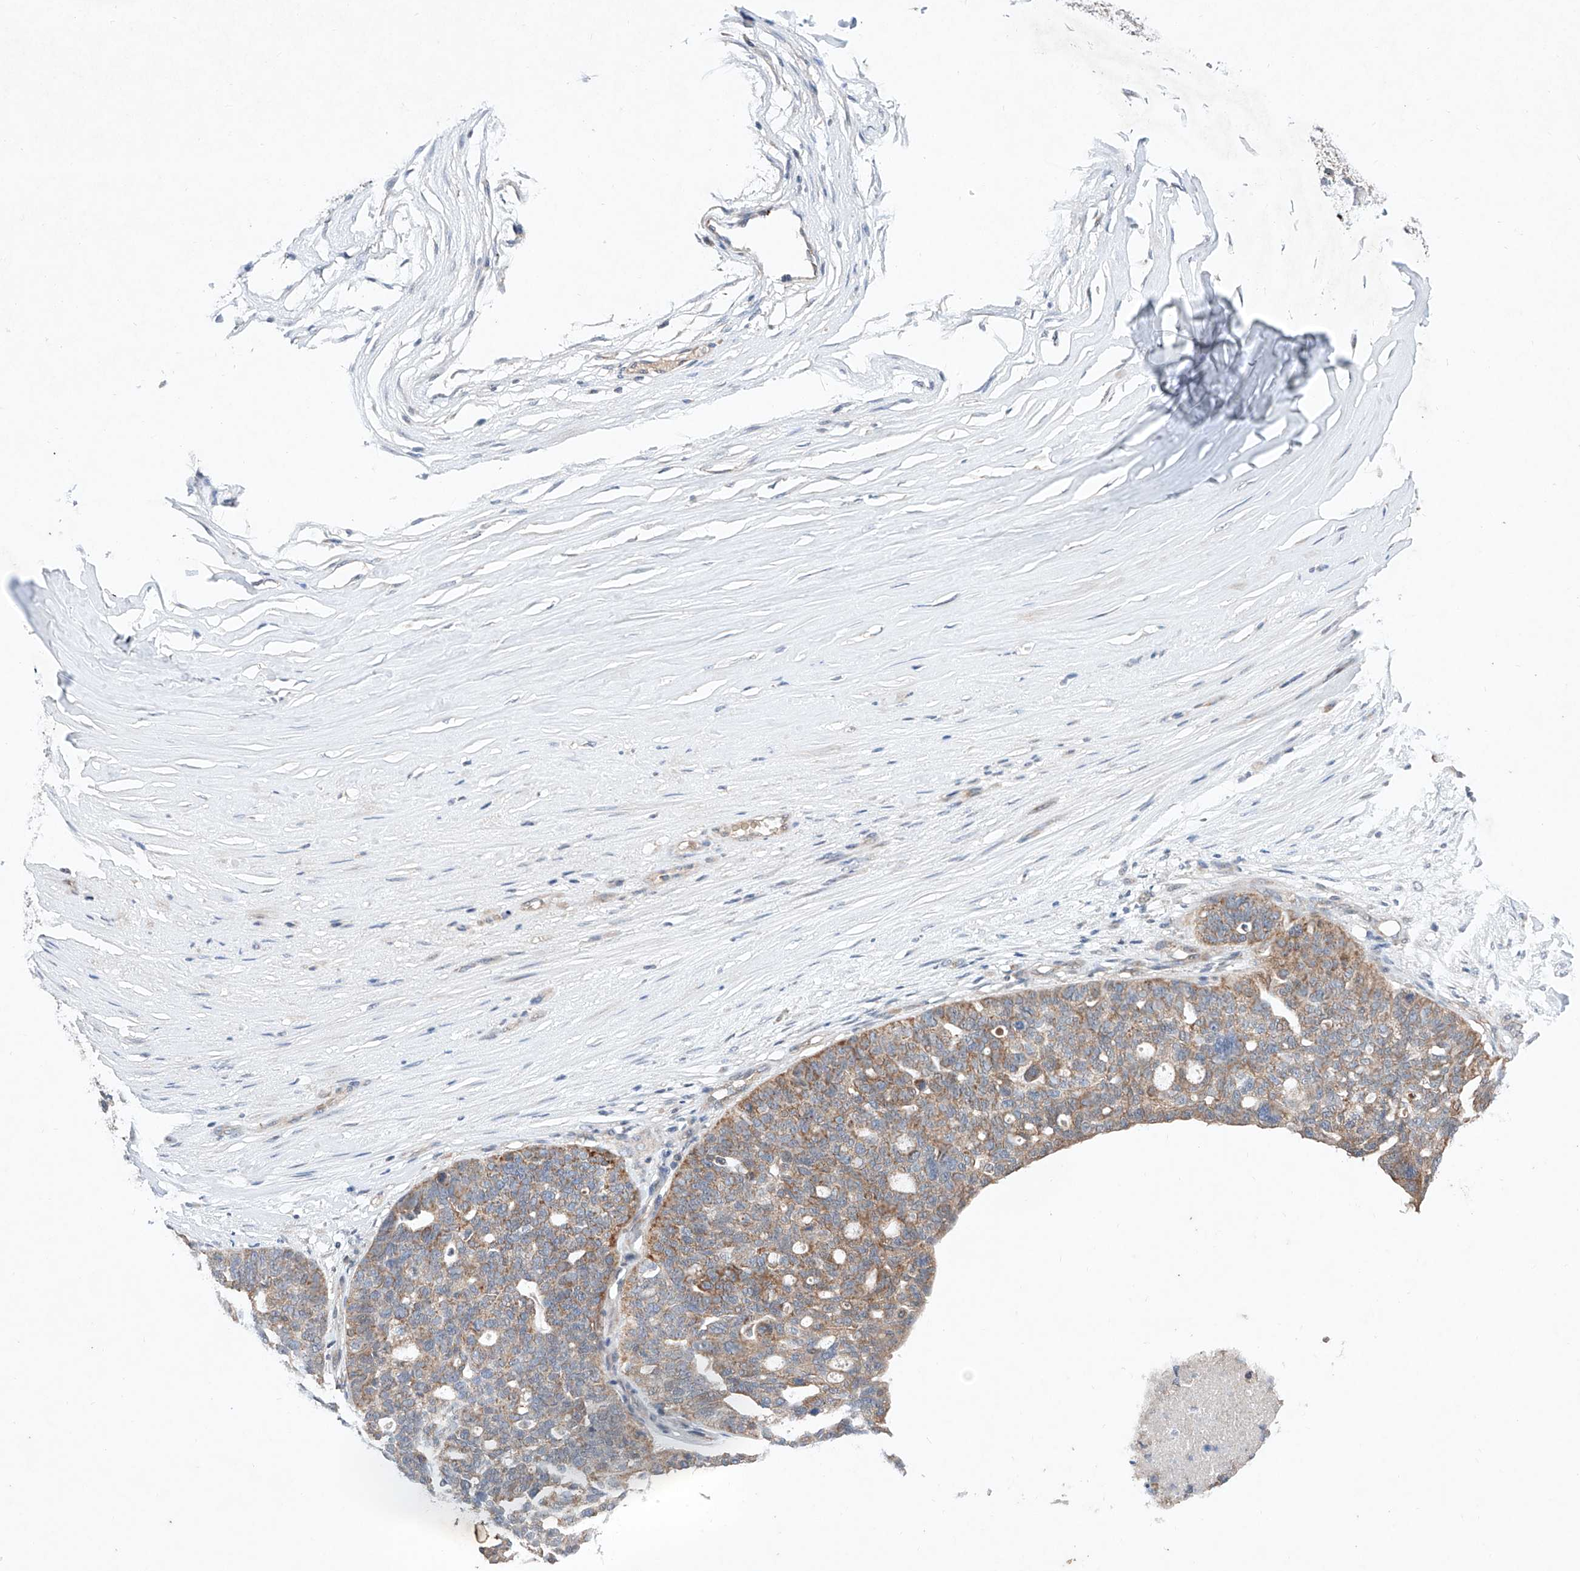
{"staining": {"intensity": "moderate", "quantity": "25%-75%", "location": "cytoplasmic/membranous"}, "tissue": "ovarian cancer", "cell_type": "Tumor cells", "image_type": "cancer", "snomed": [{"axis": "morphology", "description": "Cystadenocarcinoma, serous, NOS"}, {"axis": "topography", "description": "Ovary"}], "caption": "Approximately 25%-75% of tumor cells in human ovarian serous cystadenocarcinoma exhibit moderate cytoplasmic/membranous protein positivity as visualized by brown immunohistochemical staining.", "gene": "FASTK", "patient": {"sex": "female", "age": 59}}